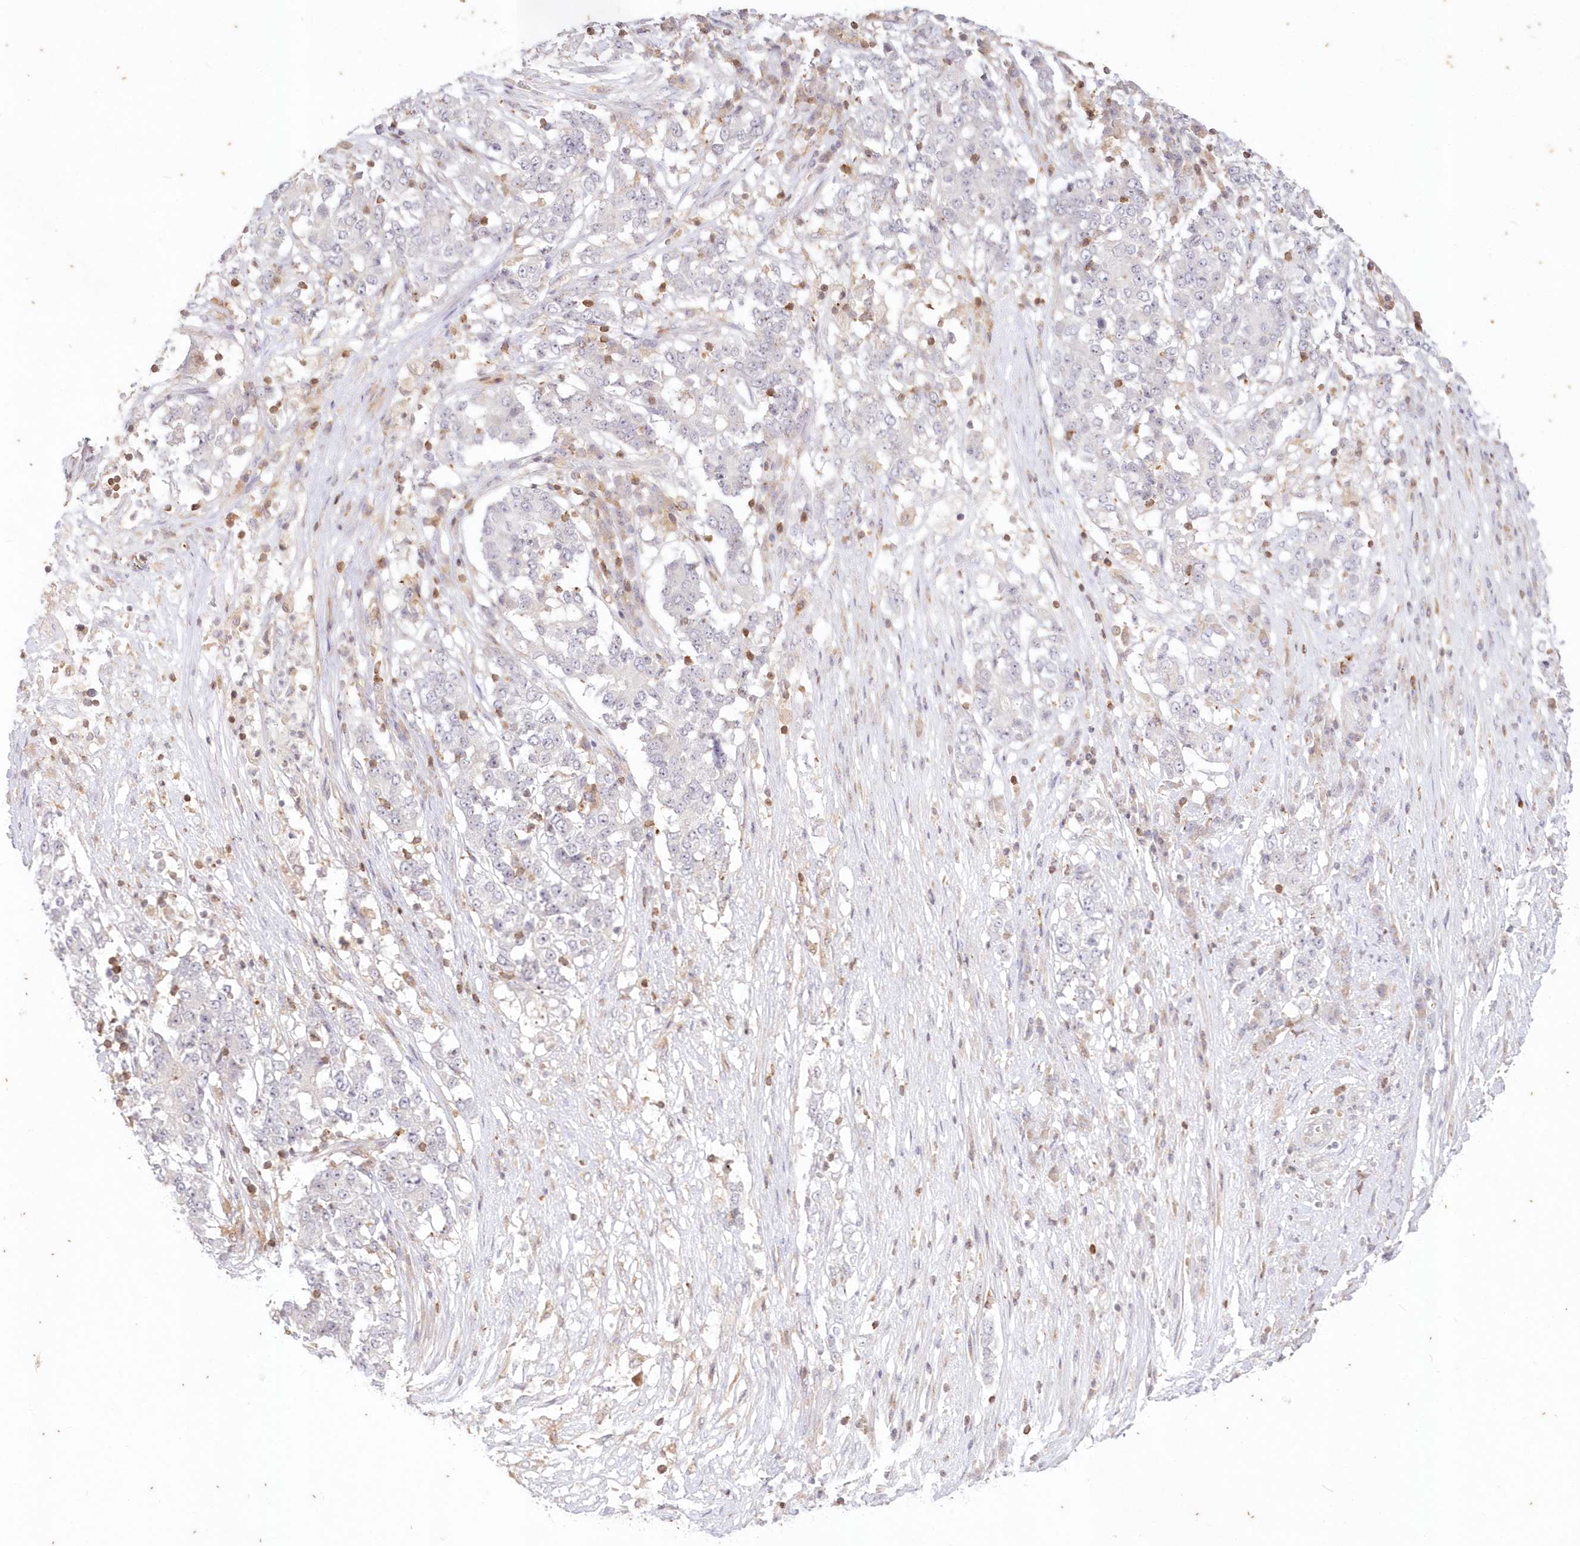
{"staining": {"intensity": "negative", "quantity": "none", "location": "none"}, "tissue": "stomach cancer", "cell_type": "Tumor cells", "image_type": "cancer", "snomed": [{"axis": "morphology", "description": "Adenocarcinoma, NOS"}, {"axis": "topography", "description": "Stomach"}], "caption": "Human adenocarcinoma (stomach) stained for a protein using IHC exhibits no staining in tumor cells.", "gene": "MTMR3", "patient": {"sex": "male", "age": 59}}